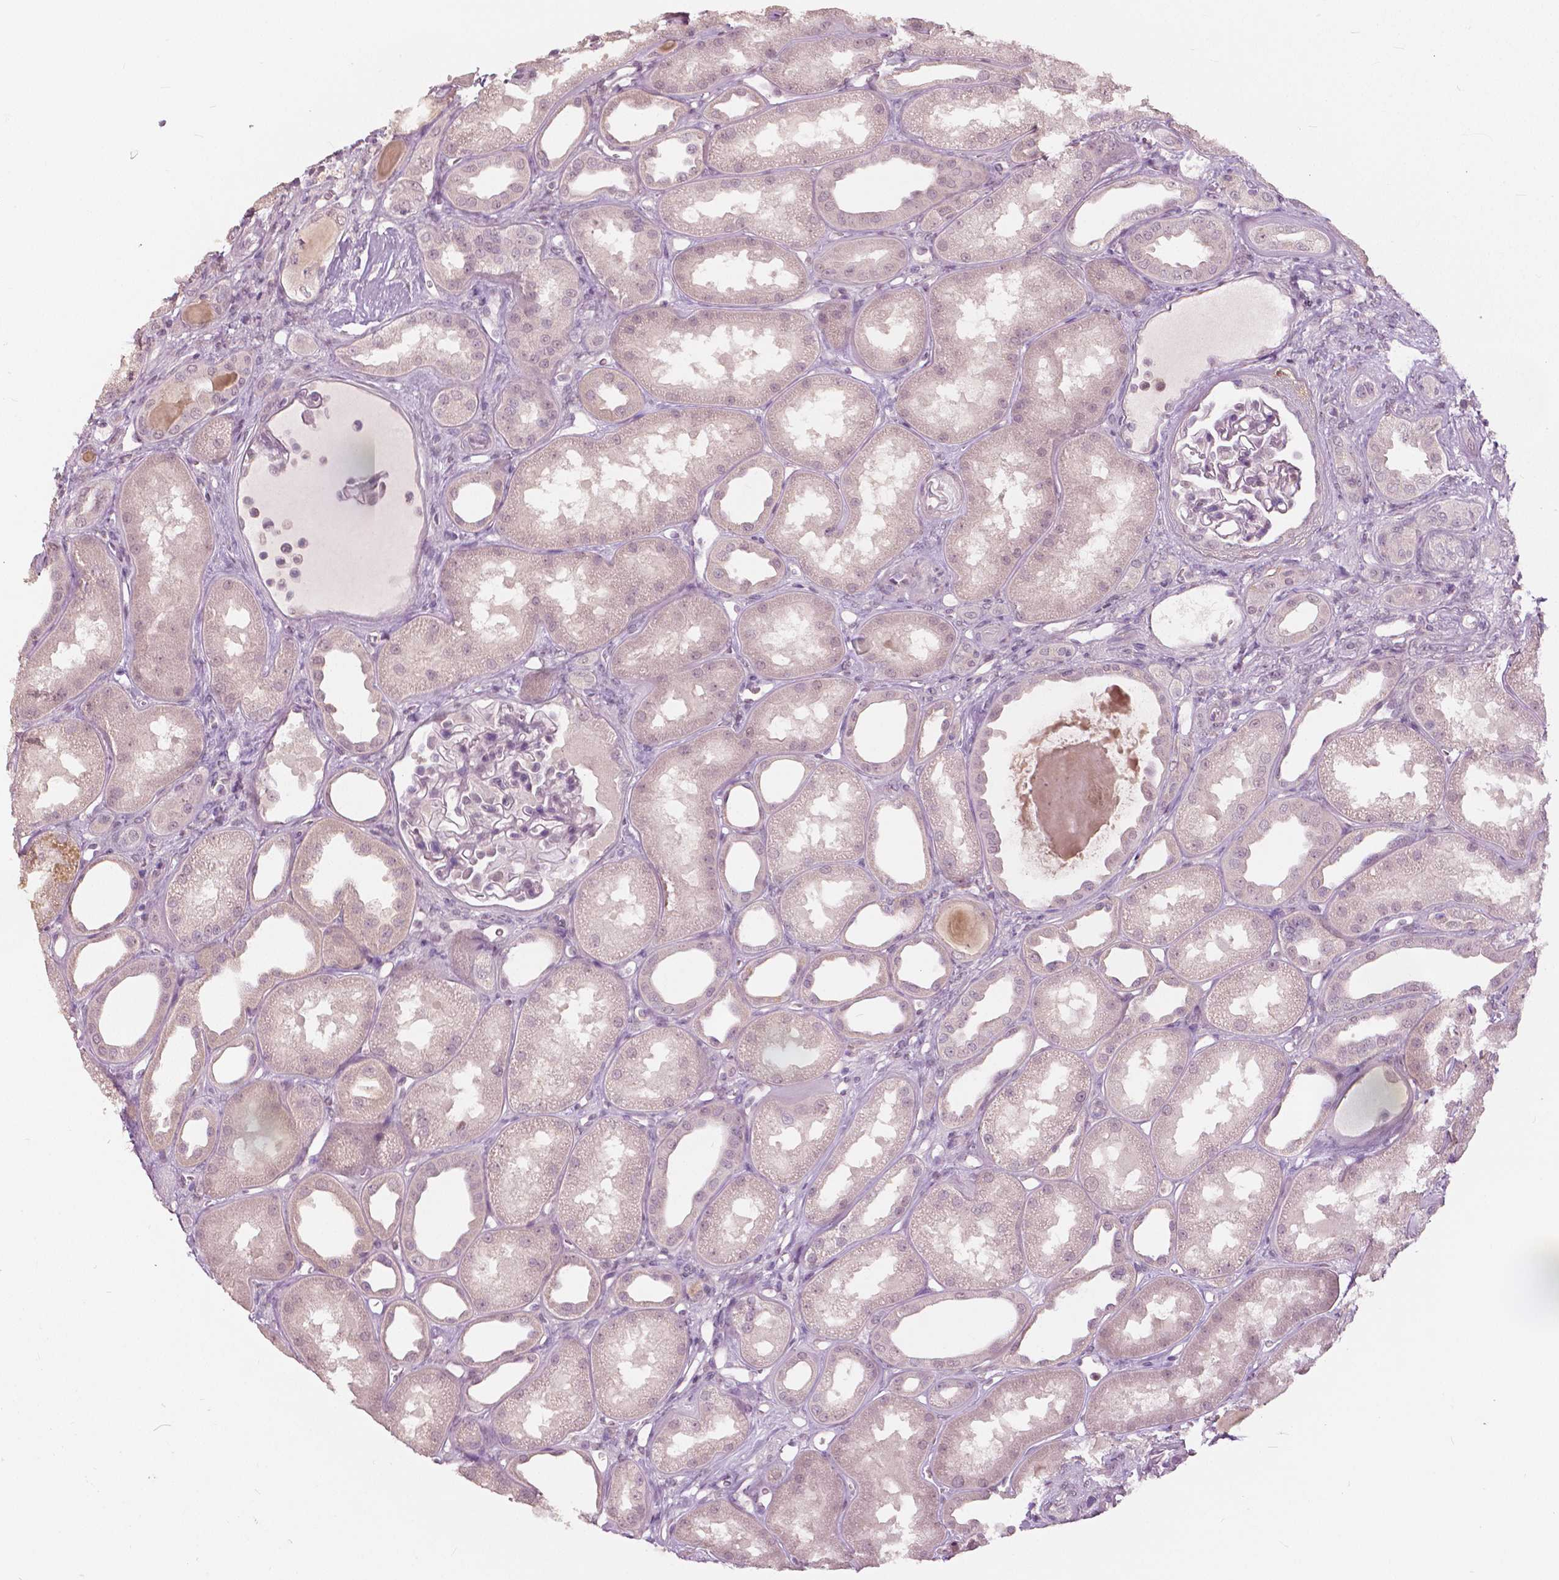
{"staining": {"intensity": "negative", "quantity": "none", "location": "none"}, "tissue": "kidney", "cell_type": "Cells in glomeruli", "image_type": "normal", "snomed": [{"axis": "morphology", "description": "Normal tissue, NOS"}, {"axis": "topography", "description": "Kidney"}], "caption": "Cells in glomeruli show no significant protein staining in normal kidney. (Stains: DAB (3,3'-diaminobenzidine) immunohistochemistry (IHC) with hematoxylin counter stain, Microscopy: brightfield microscopy at high magnification).", "gene": "NANOG", "patient": {"sex": "male", "age": 61}}